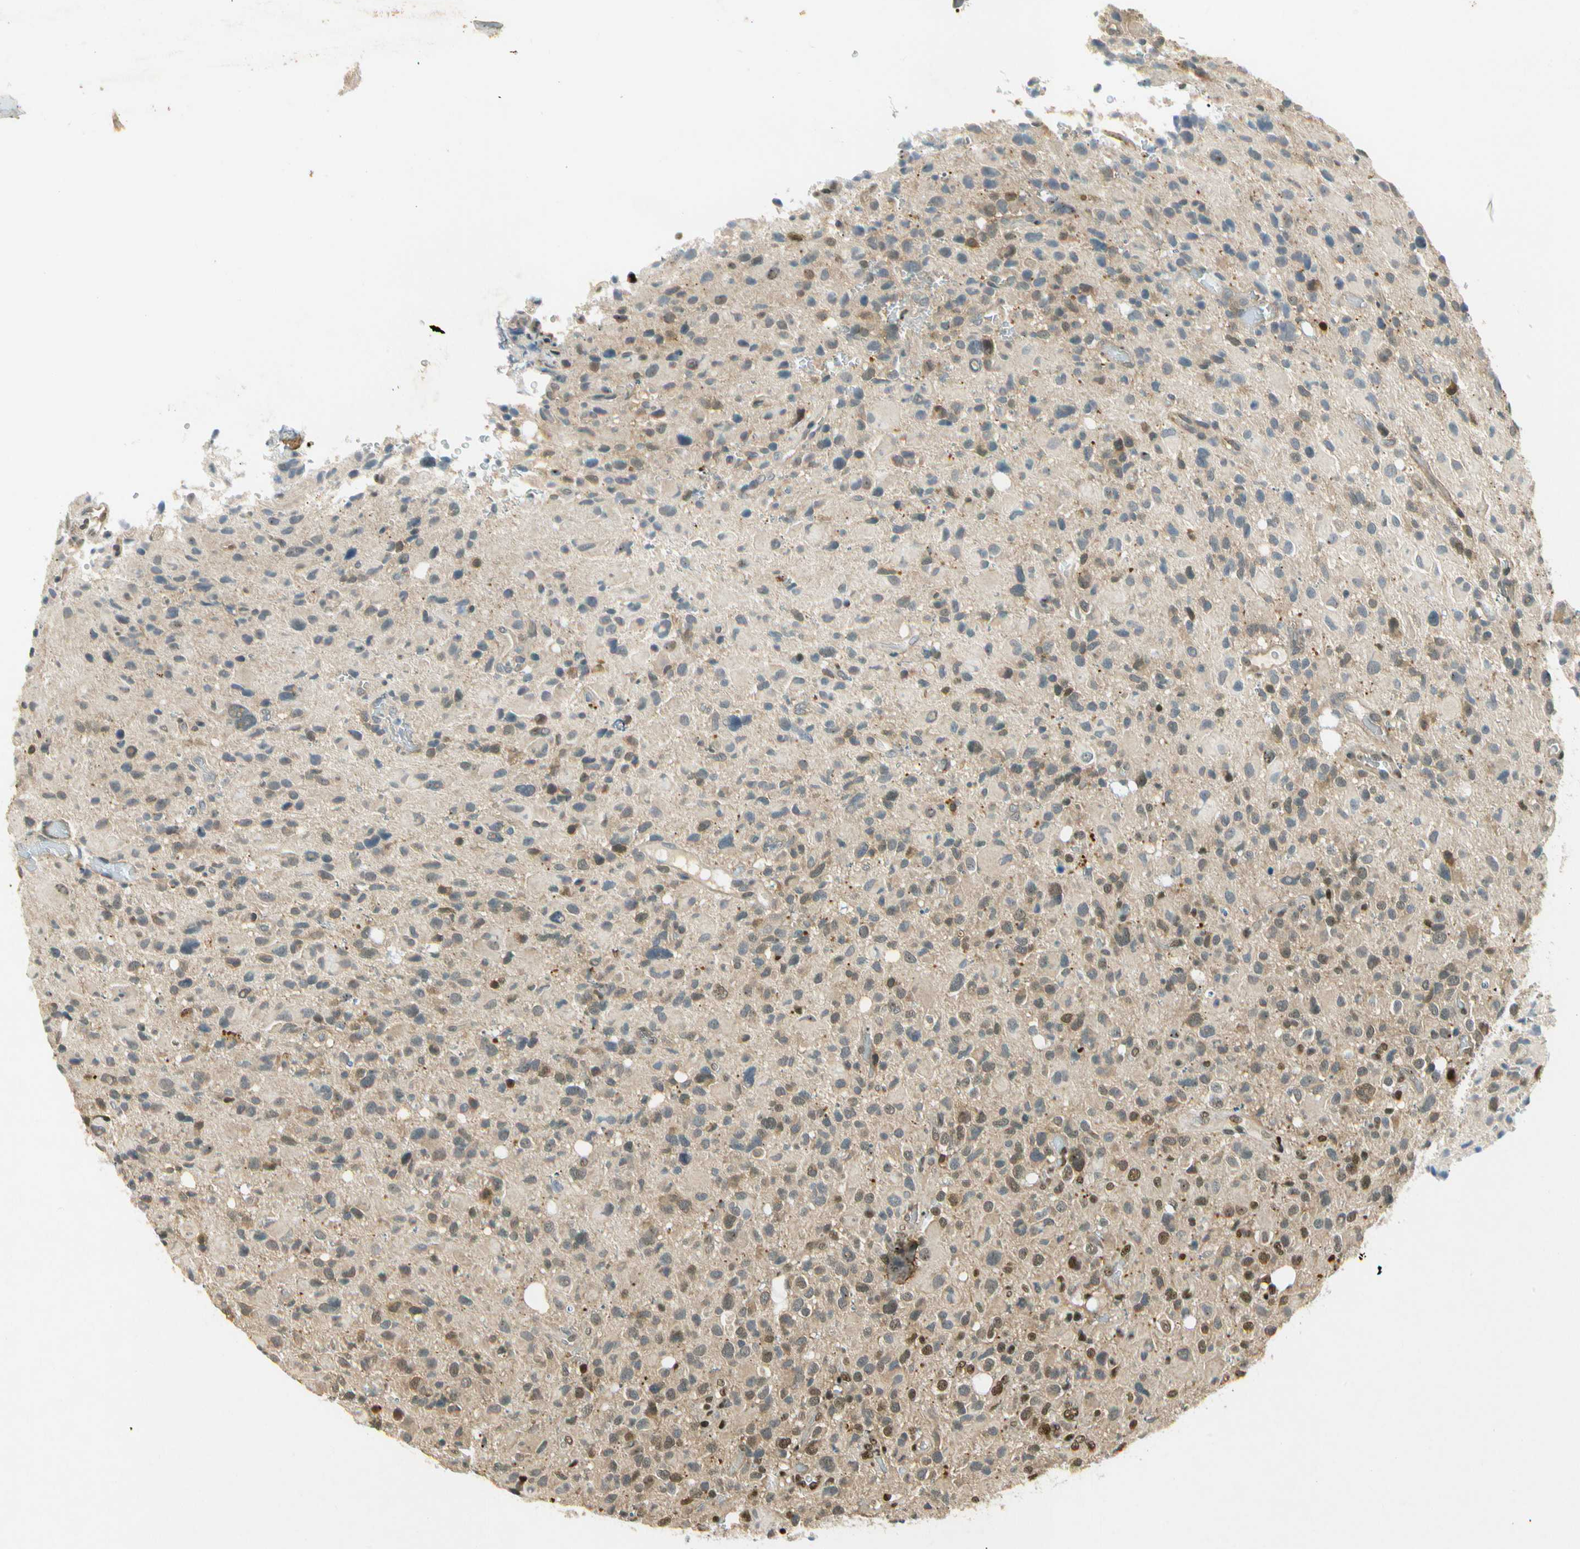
{"staining": {"intensity": "weak", "quantity": ">75%", "location": "cytoplasmic/membranous,nuclear"}, "tissue": "glioma", "cell_type": "Tumor cells", "image_type": "cancer", "snomed": [{"axis": "morphology", "description": "Glioma, malignant, High grade"}, {"axis": "topography", "description": "Brain"}], "caption": "This histopathology image shows immunohistochemistry staining of human glioma, with low weak cytoplasmic/membranous and nuclear staining in about >75% of tumor cells.", "gene": "EIF1AX", "patient": {"sex": "male", "age": 48}}